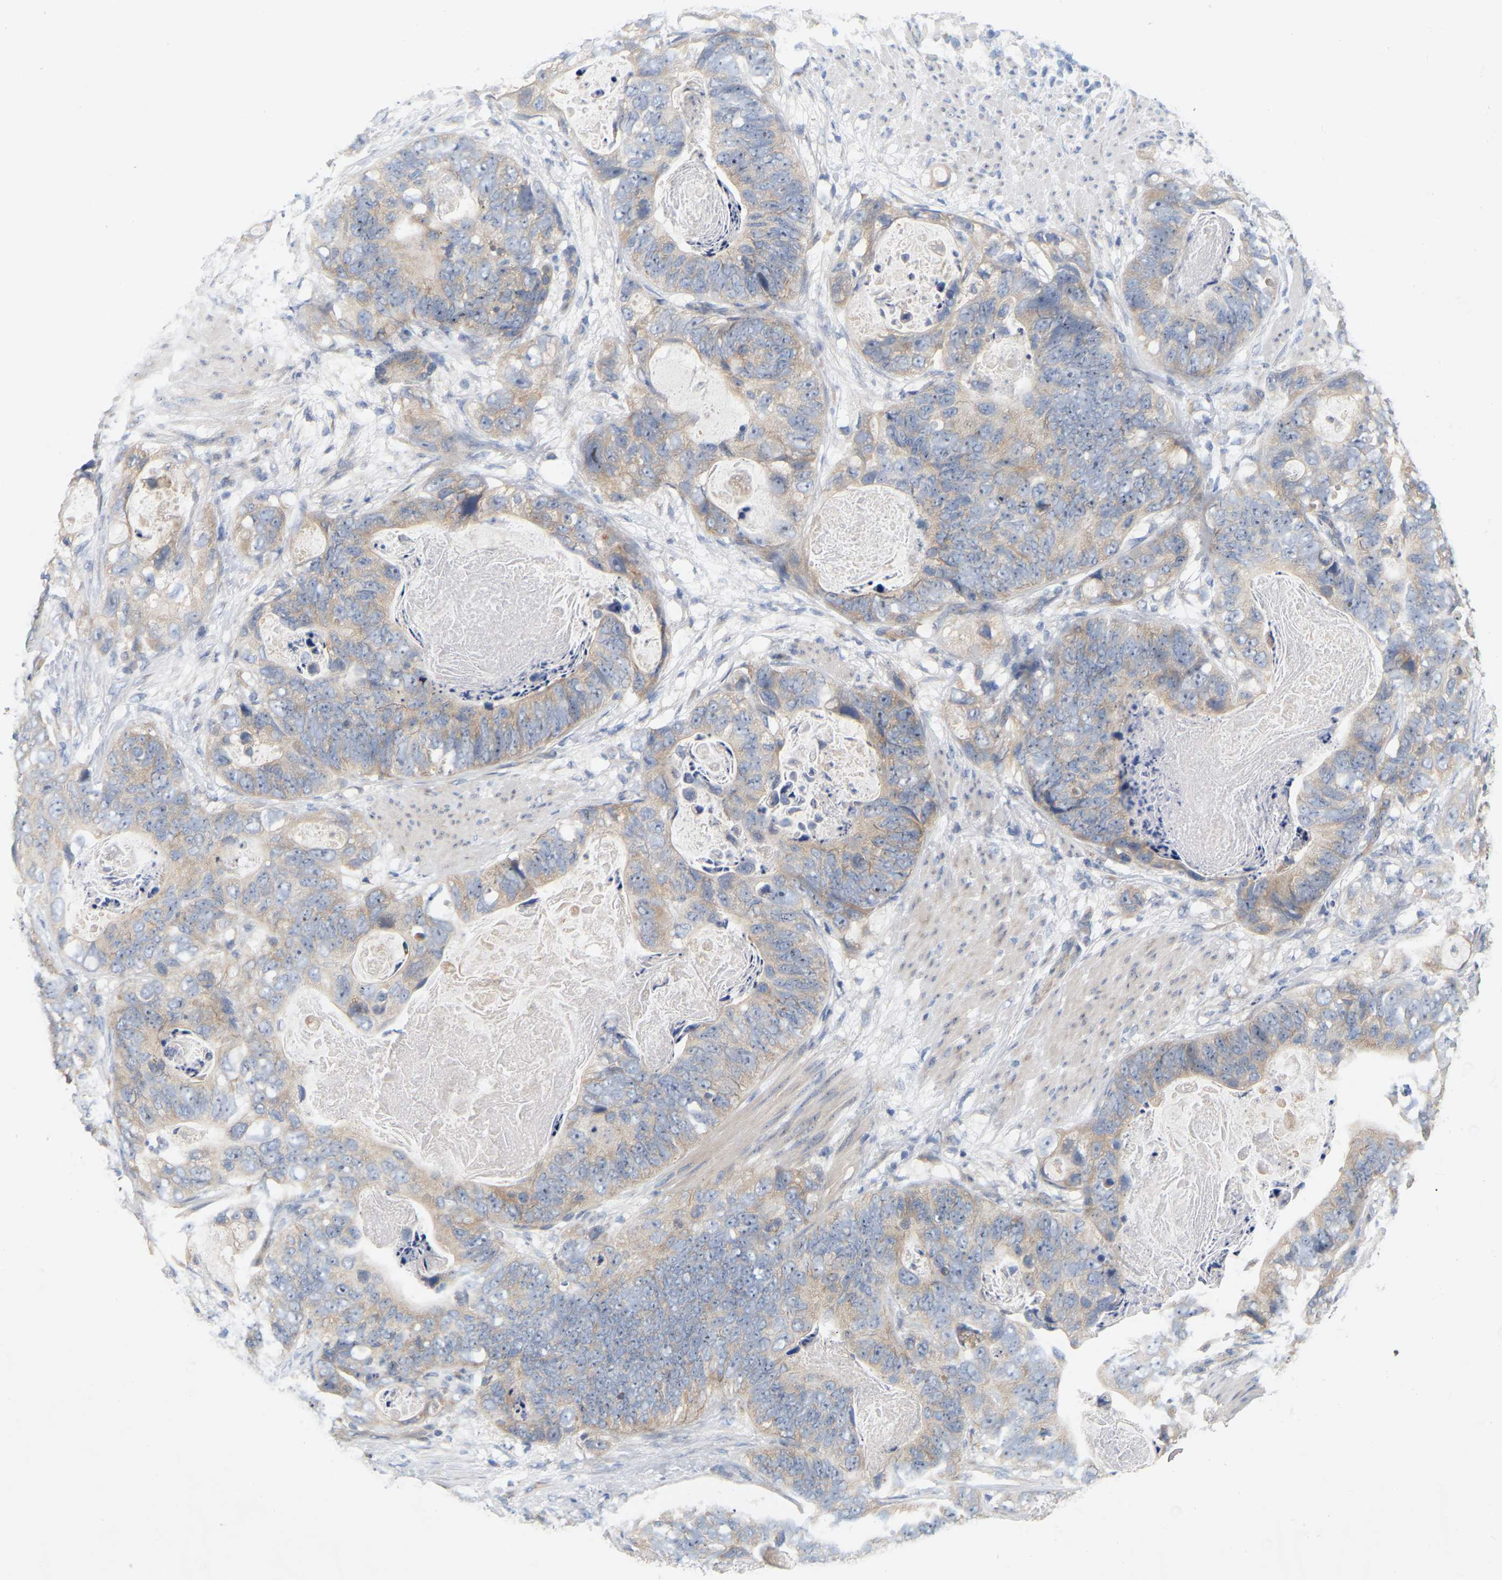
{"staining": {"intensity": "weak", "quantity": ">75%", "location": "cytoplasmic/membranous,nuclear"}, "tissue": "stomach cancer", "cell_type": "Tumor cells", "image_type": "cancer", "snomed": [{"axis": "morphology", "description": "Adenocarcinoma, NOS"}, {"axis": "topography", "description": "Stomach"}], "caption": "This is a photomicrograph of immunohistochemistry staining of stomach cancer (adenocarcinoma), which shows weak positivity in the cytoplasmic/membranous and nuclear of tumor cells.", "gene": "MINDY4", "patient": {"sex": "female", "age": 89}}